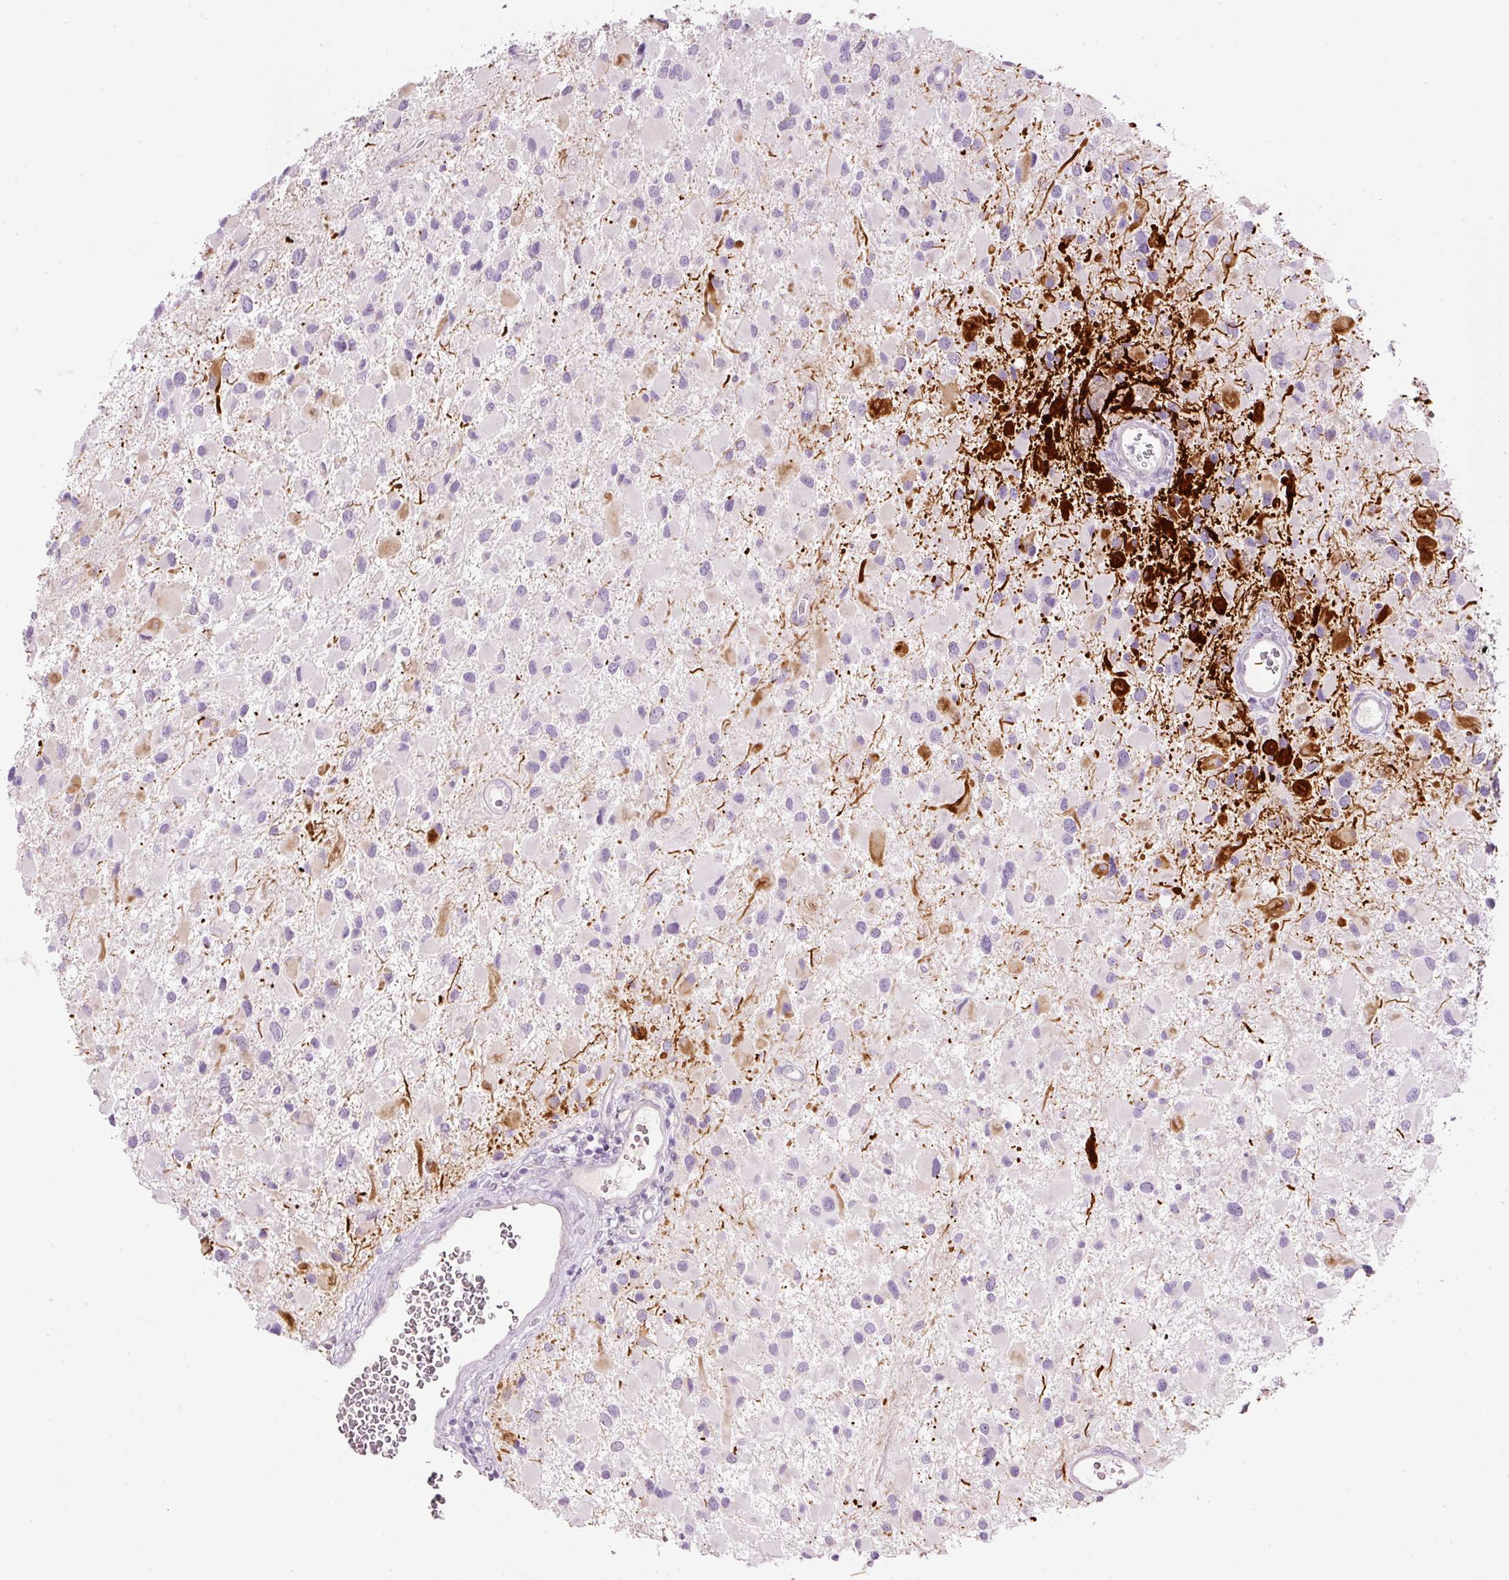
{"staining": {"intensity": "moderate", "quantity": "<25%", "location": "cytoplasmic/membranous"}, "tissue": "glioma", "cell_type": "Tumor cells", "image_type": "cancer", "snomed": [{"axis": "morphology", "description": "Glioma, malignant, High grade"}, {"axis": "topography", "description": "Brain"}], "caption": "The photomicrograph exhibits a brown stain indicating the presence of a protein in the cytoplasmic/membranous of tumor cells in high-grade glioma (malignant).", "gene": "RSPO2", "patient": {"sex": "male", "age": 53}}